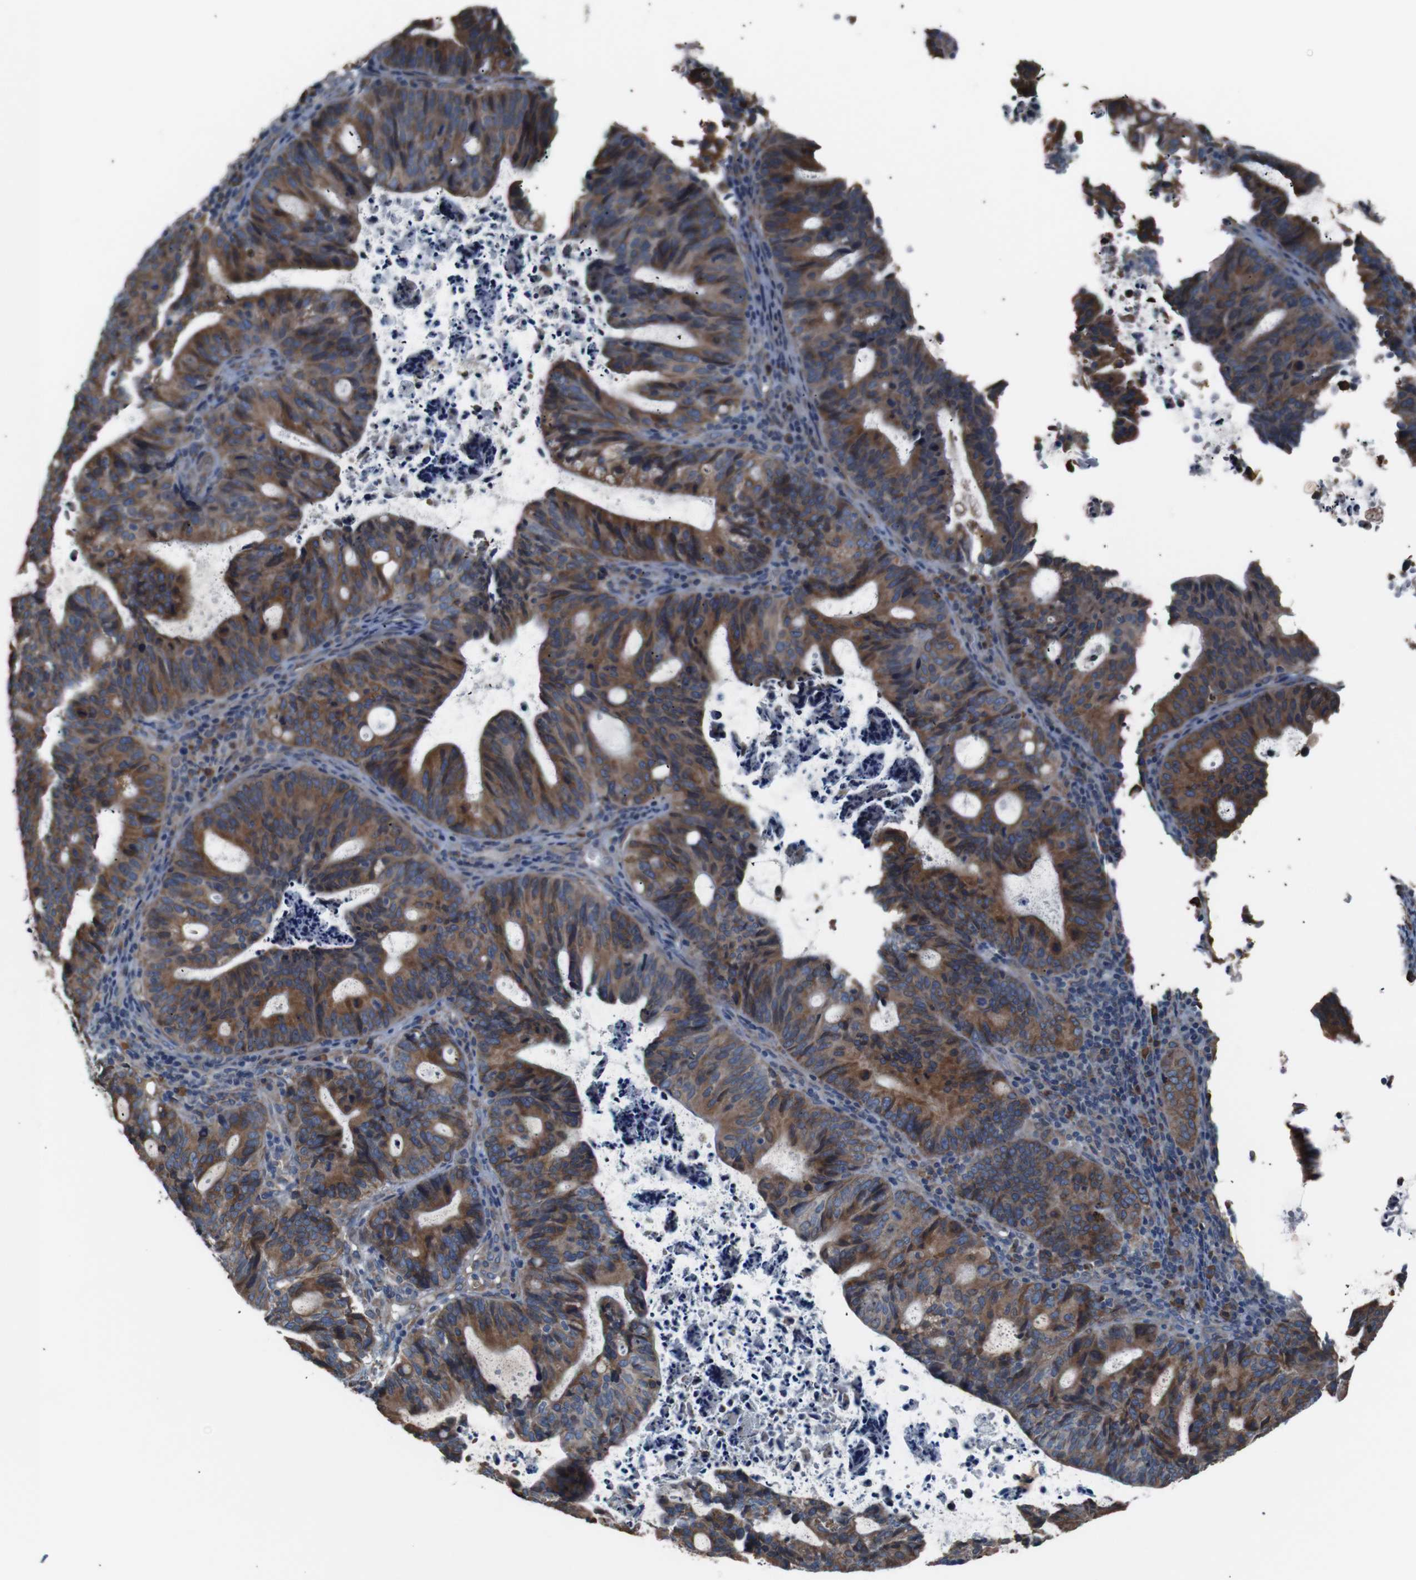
{"staining": {"intensity": "moderate", "quantity": ">75%", "location": "cytoplasmic/membranous"}, "tissue": "endometrial cancer", "cell_type": "Tumor cells", "image_type": "cancer", "snomed": [{"axis": "morphology", "description": "Adenocarcinoma, NOS"}, {"axis": "topography", "description": "Uterus"}], "caption": "Moderate cytoplasmic/membranous positivity is present in approximately >75% of tumor cells in adenocarcinoma (endometrial). The protein is stained brown, and the nuclei are stained in blue (DAB IHC with brightfield microscopy, high magnification).", "gene": "SIGMAR1", "patient": {"sex": "female", "age": 83}}